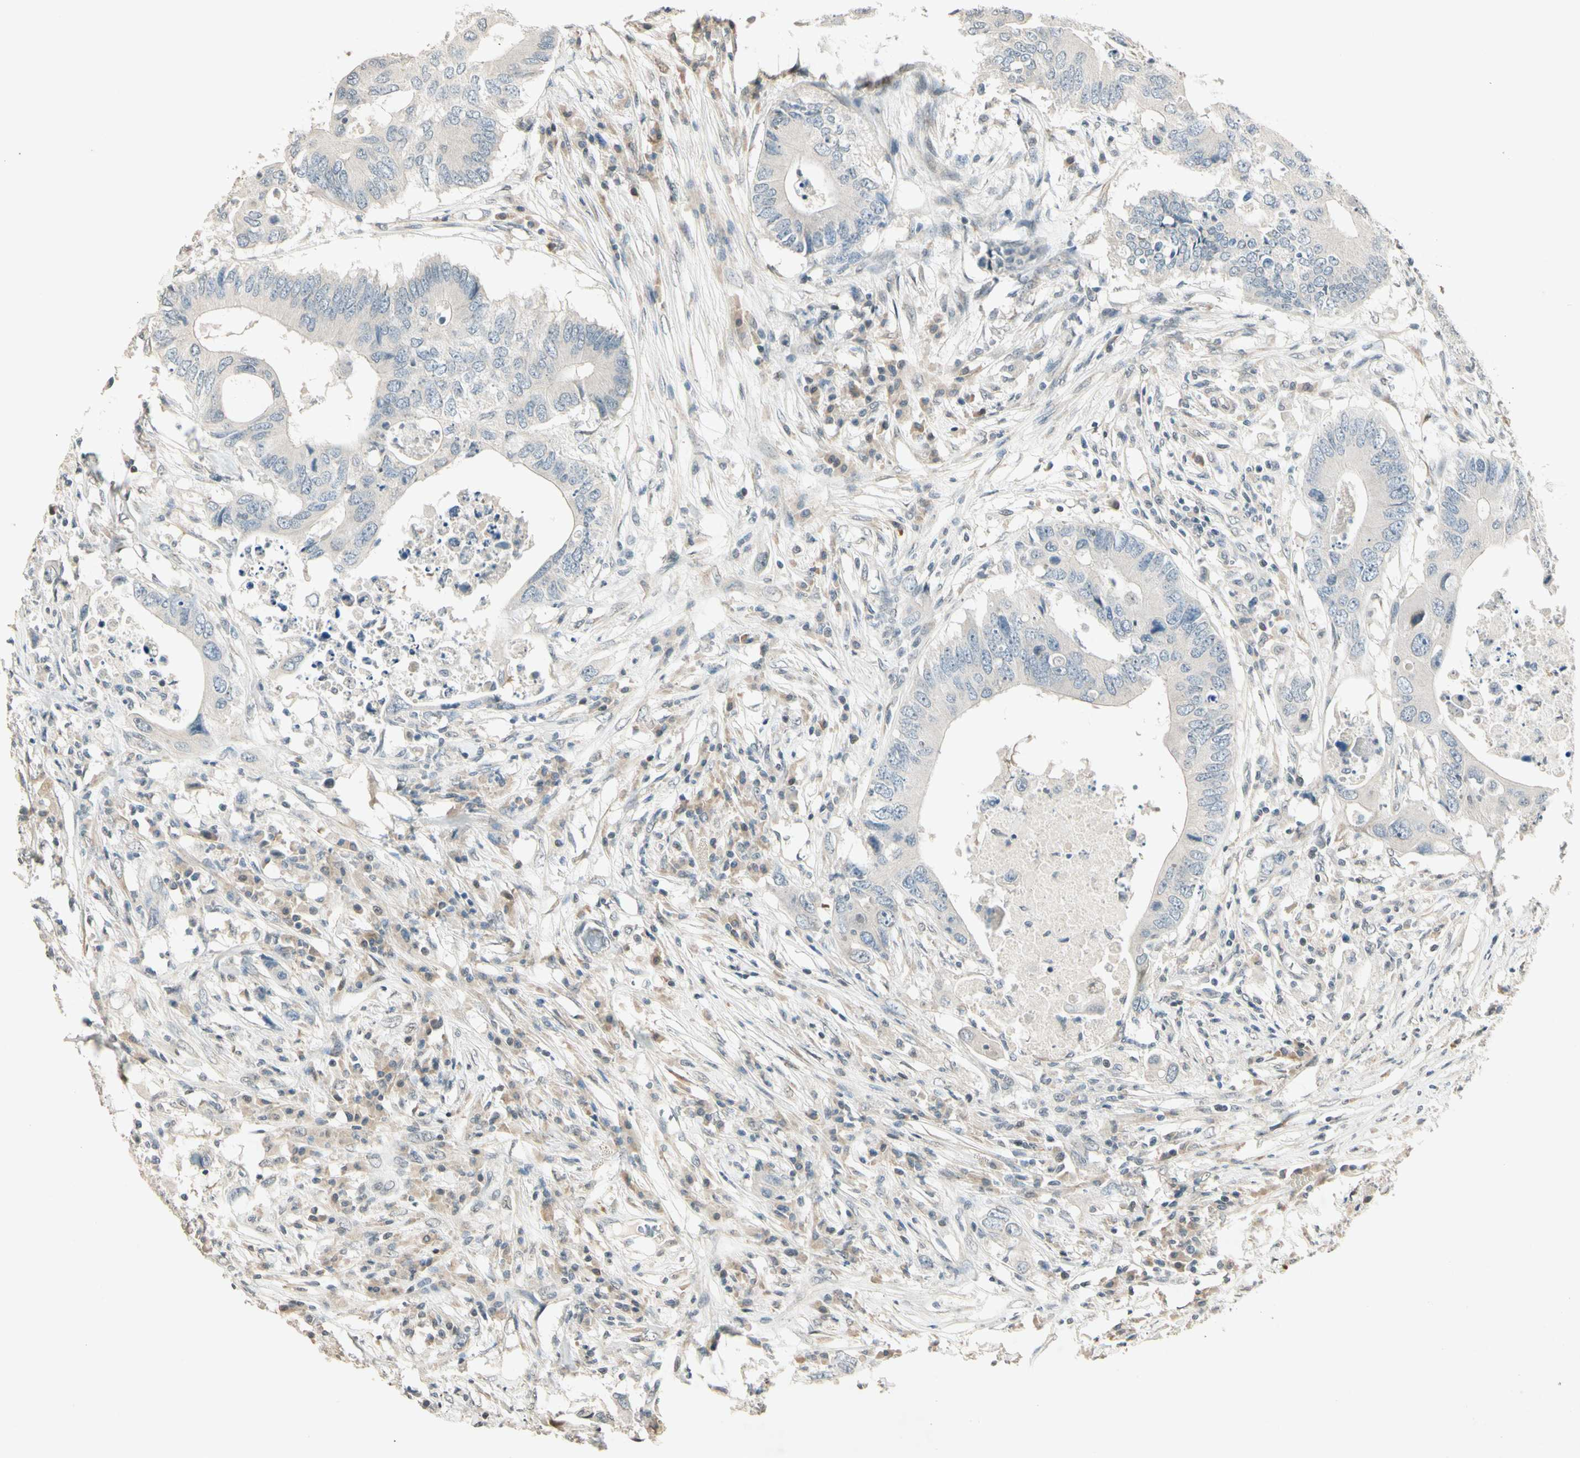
{"staining": {"intensity": "negative", "quantity": "none", "location": "none"}, "tissue": "colorectal cancer", "cell_type": "Tumor cells", "image_type": "cancer", "snomed": [{"axis": "morphology", "description": "Adenocarcinoma, NOS"}, {"axis": "topography", "description": "Colon"}], "caption": "DAB immunohistochemical staining of colorectal adenocarcinoma demonstrates no significant staining in tumor cells.", "gene": "ZBTB4", "patient": {"sex": "male", "age": 71}}